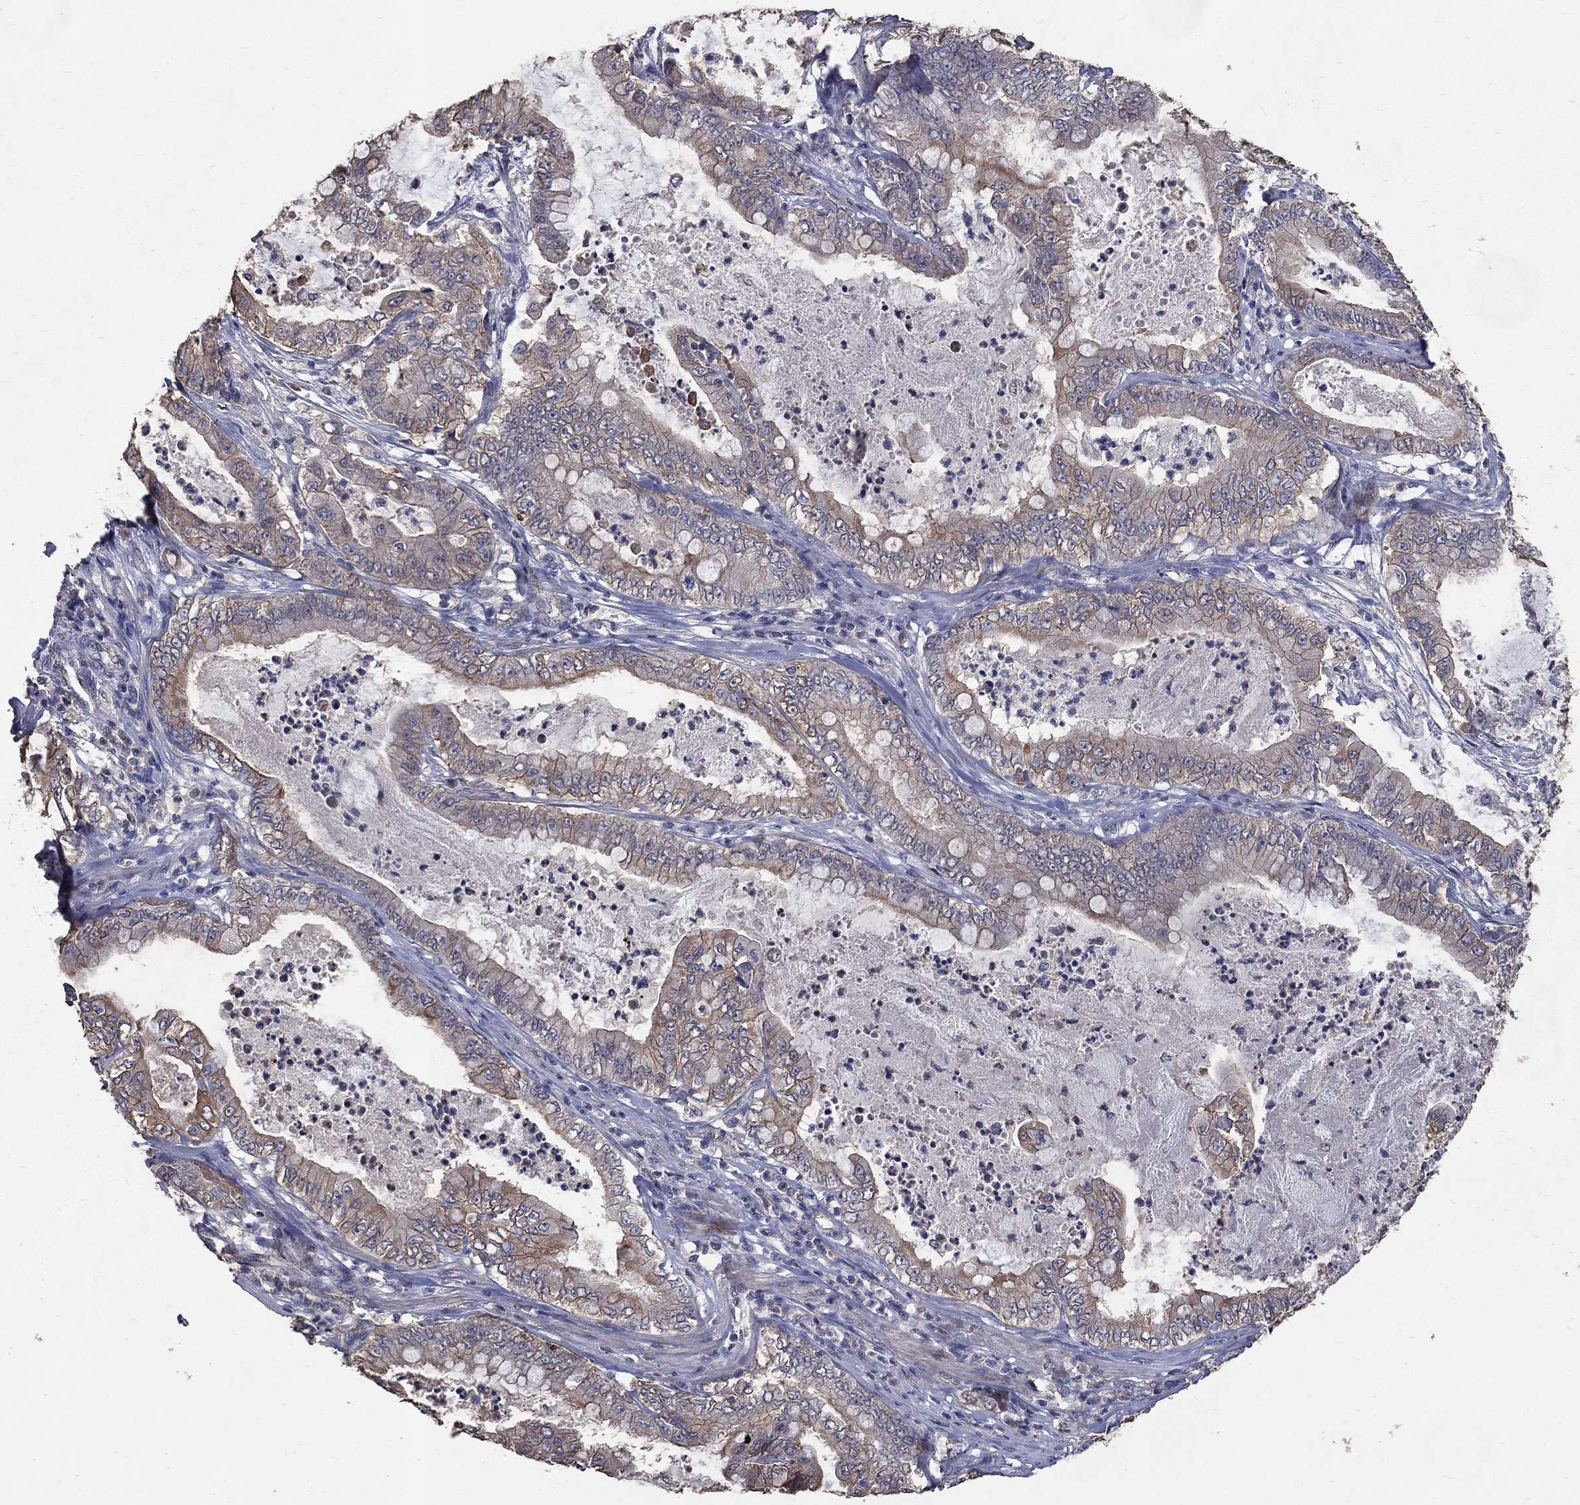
{"staining": {"intensity": "moderate", "quantity": ">75%", "location": "cytoplasmic/membranous"}, "tissue": "pancreatic cancer", "cell_type": "Tumor cells", "image_type": "cancer", "snomed": [{"axis": "morphology", "description": "Adenocarcinoma, NOS"}, {"axis": "topography", "description": "Pancreas"}], "caption": "The micrograph shows staining of adenocarcinoma (pancreatic), revealing moderate cytoplasmic/membranous protein staining (brown color) within tumor cells.", "gene": "CHST5", "patient": {"sex": "male", "age": 71}}